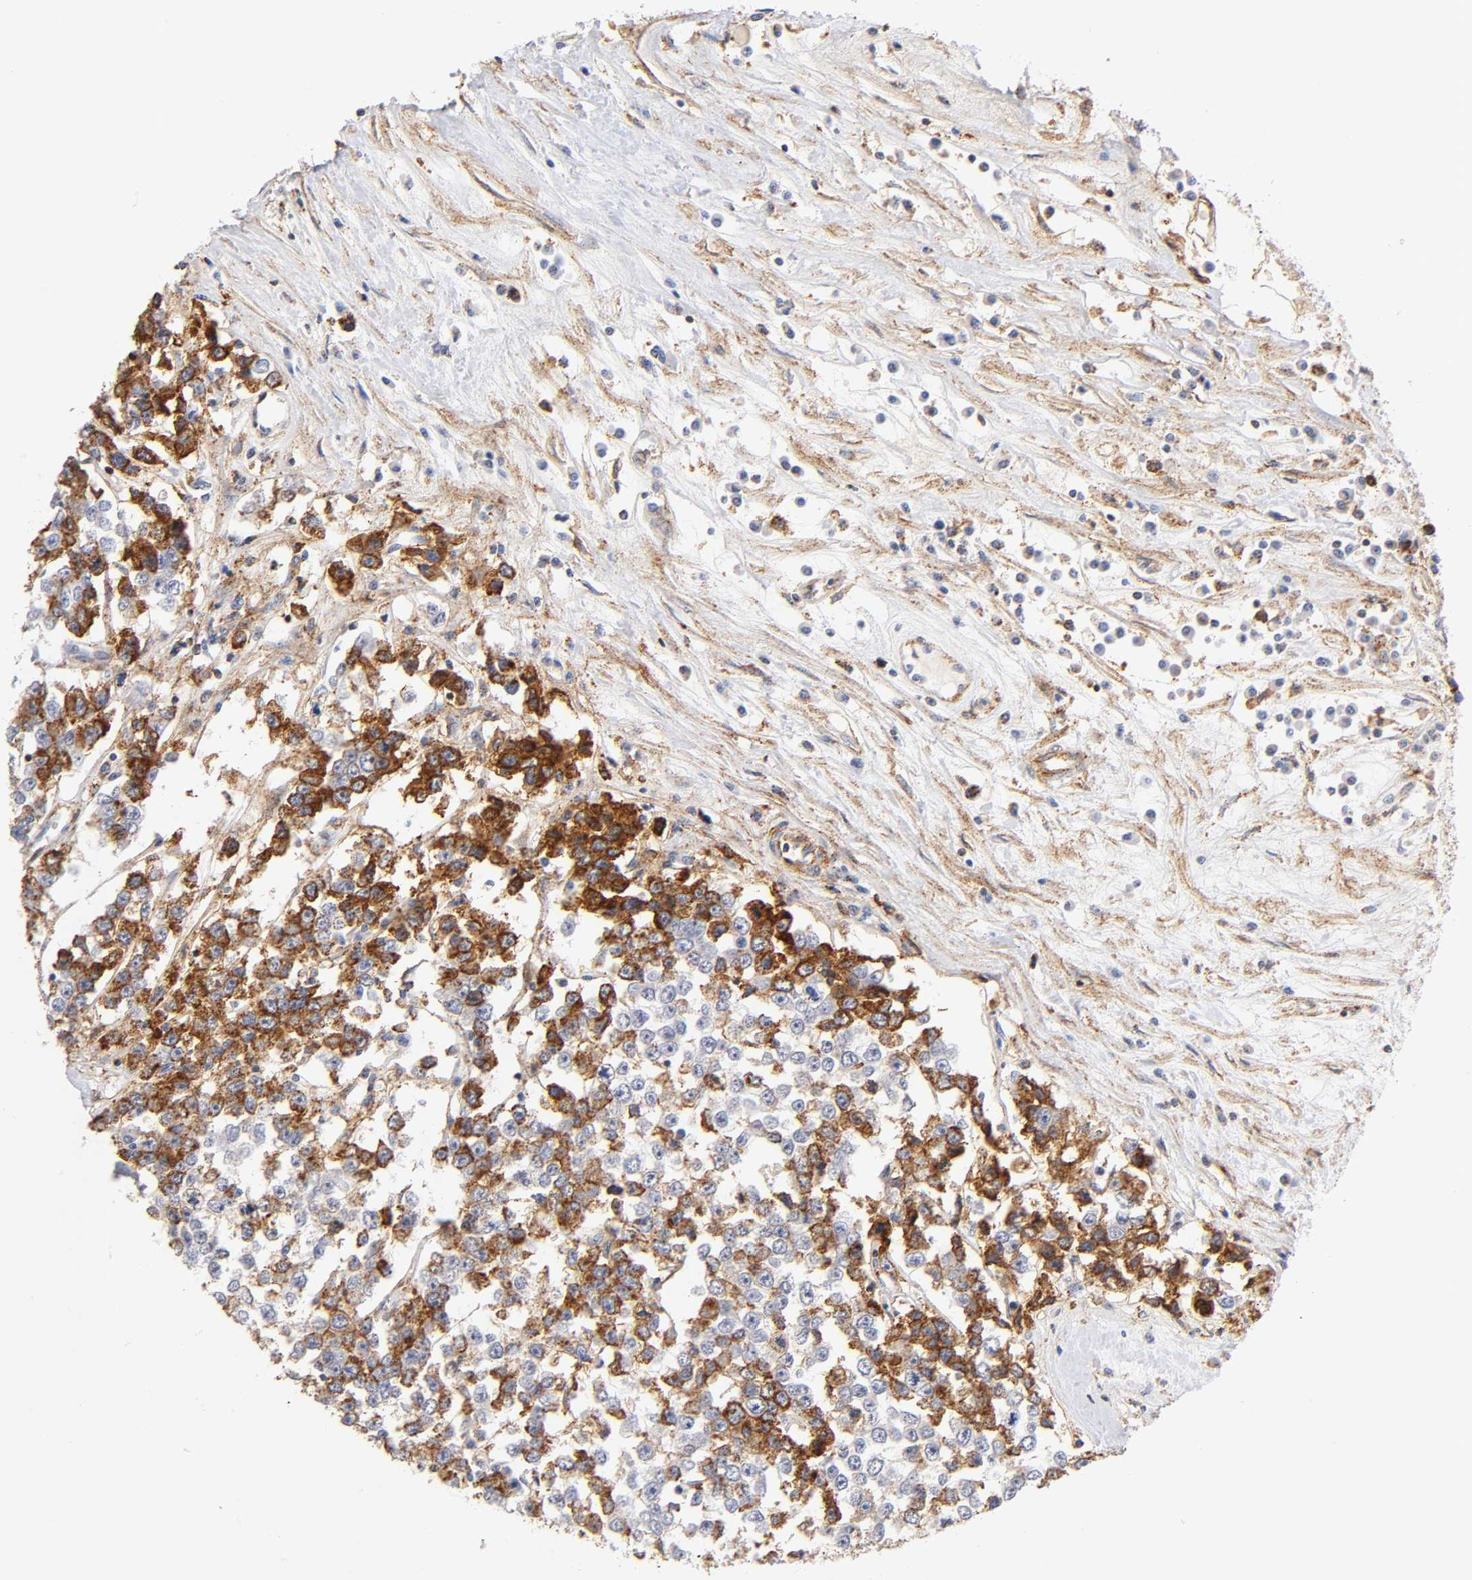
{"staining": {"intensity": "moderate", "quantity": "25%-75%", "location": "cytoplasmic/membranous"}, "tissue": "testis cancer", "cell_type": "Tumor cells", "image_type": "cancer", "snomed": [{"axis": "morphology", "description": "Seminoma, NOS"}, {"axis": "morphology", "description": "Carcinoma, Embryonal, NOS"}, {"axis": "topography", "description": "Testis"}], "caption": "High-power microscopy captured an immunohistochemistry image of testis embryonal carcinoma, revealing moderate cytoplasmic/membranous expression in approximately 25%-75% of tumor cells. The staining is performed using DAB brown chromogen to label protein expression. The nuclei are counter-stained blue using hematoxylin.", "gene": "ANXA7", "patient": {"sex": "male", "age": 52}}